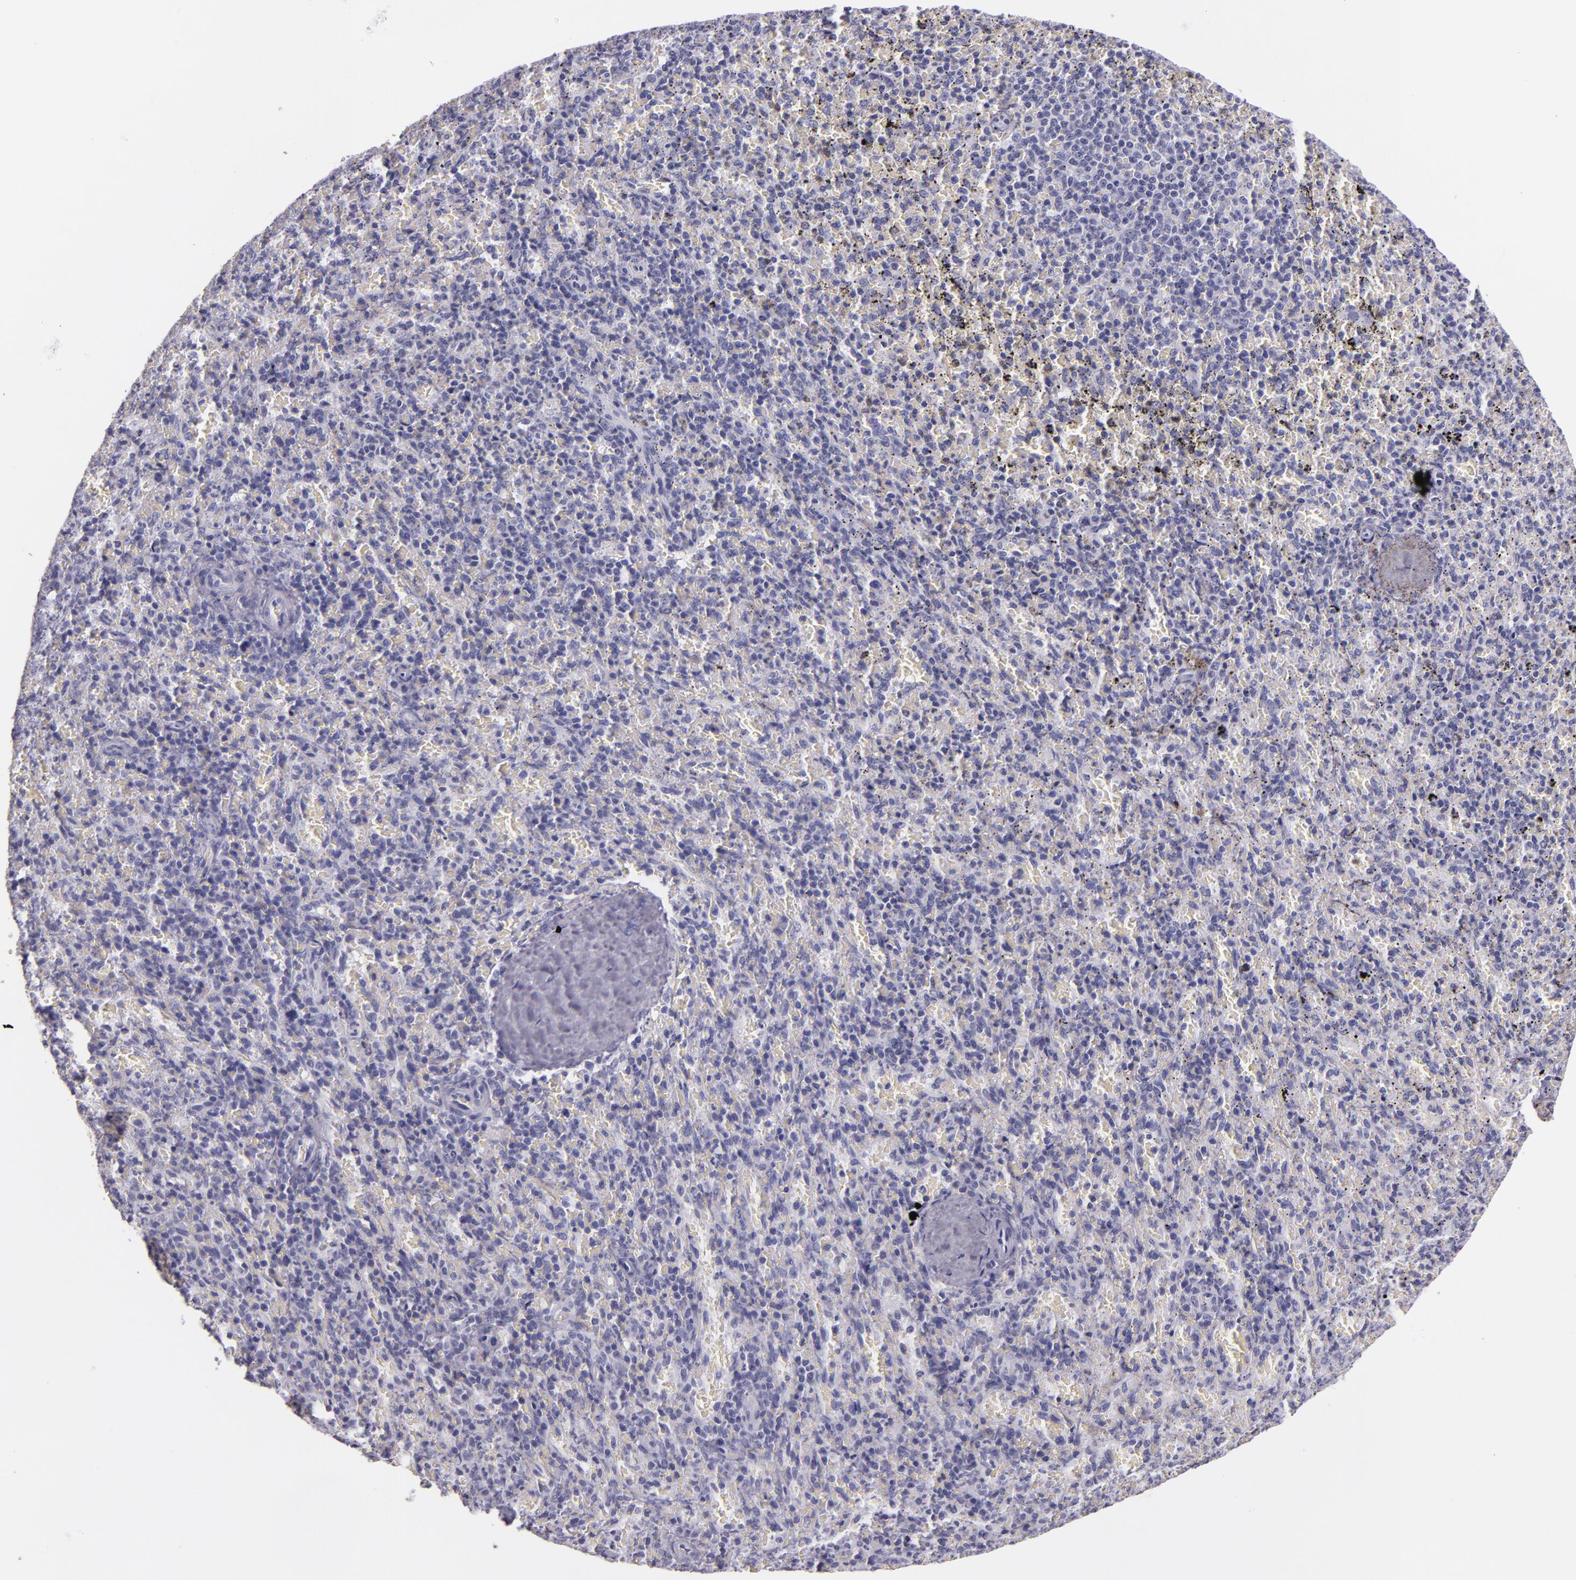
{"staining": {"intensity": "negative", "quantity": "none", "location": "none"}, "tissue": "spleen", "cell_type": "Cells in red pulp", "image_type": "normal", "snomed": [{"axis": "morphology", "description": "Normal tissue, NOS"}, {"axis": "topography", "description": "Spleen"}], "caption": "Immunohistochemical staining of benign human spleen reveals no significant positivity in cells in red pulp. Nuclei are stained in blue.", "gene": "INA", "patient": {"sex": "female", "age": 50}}